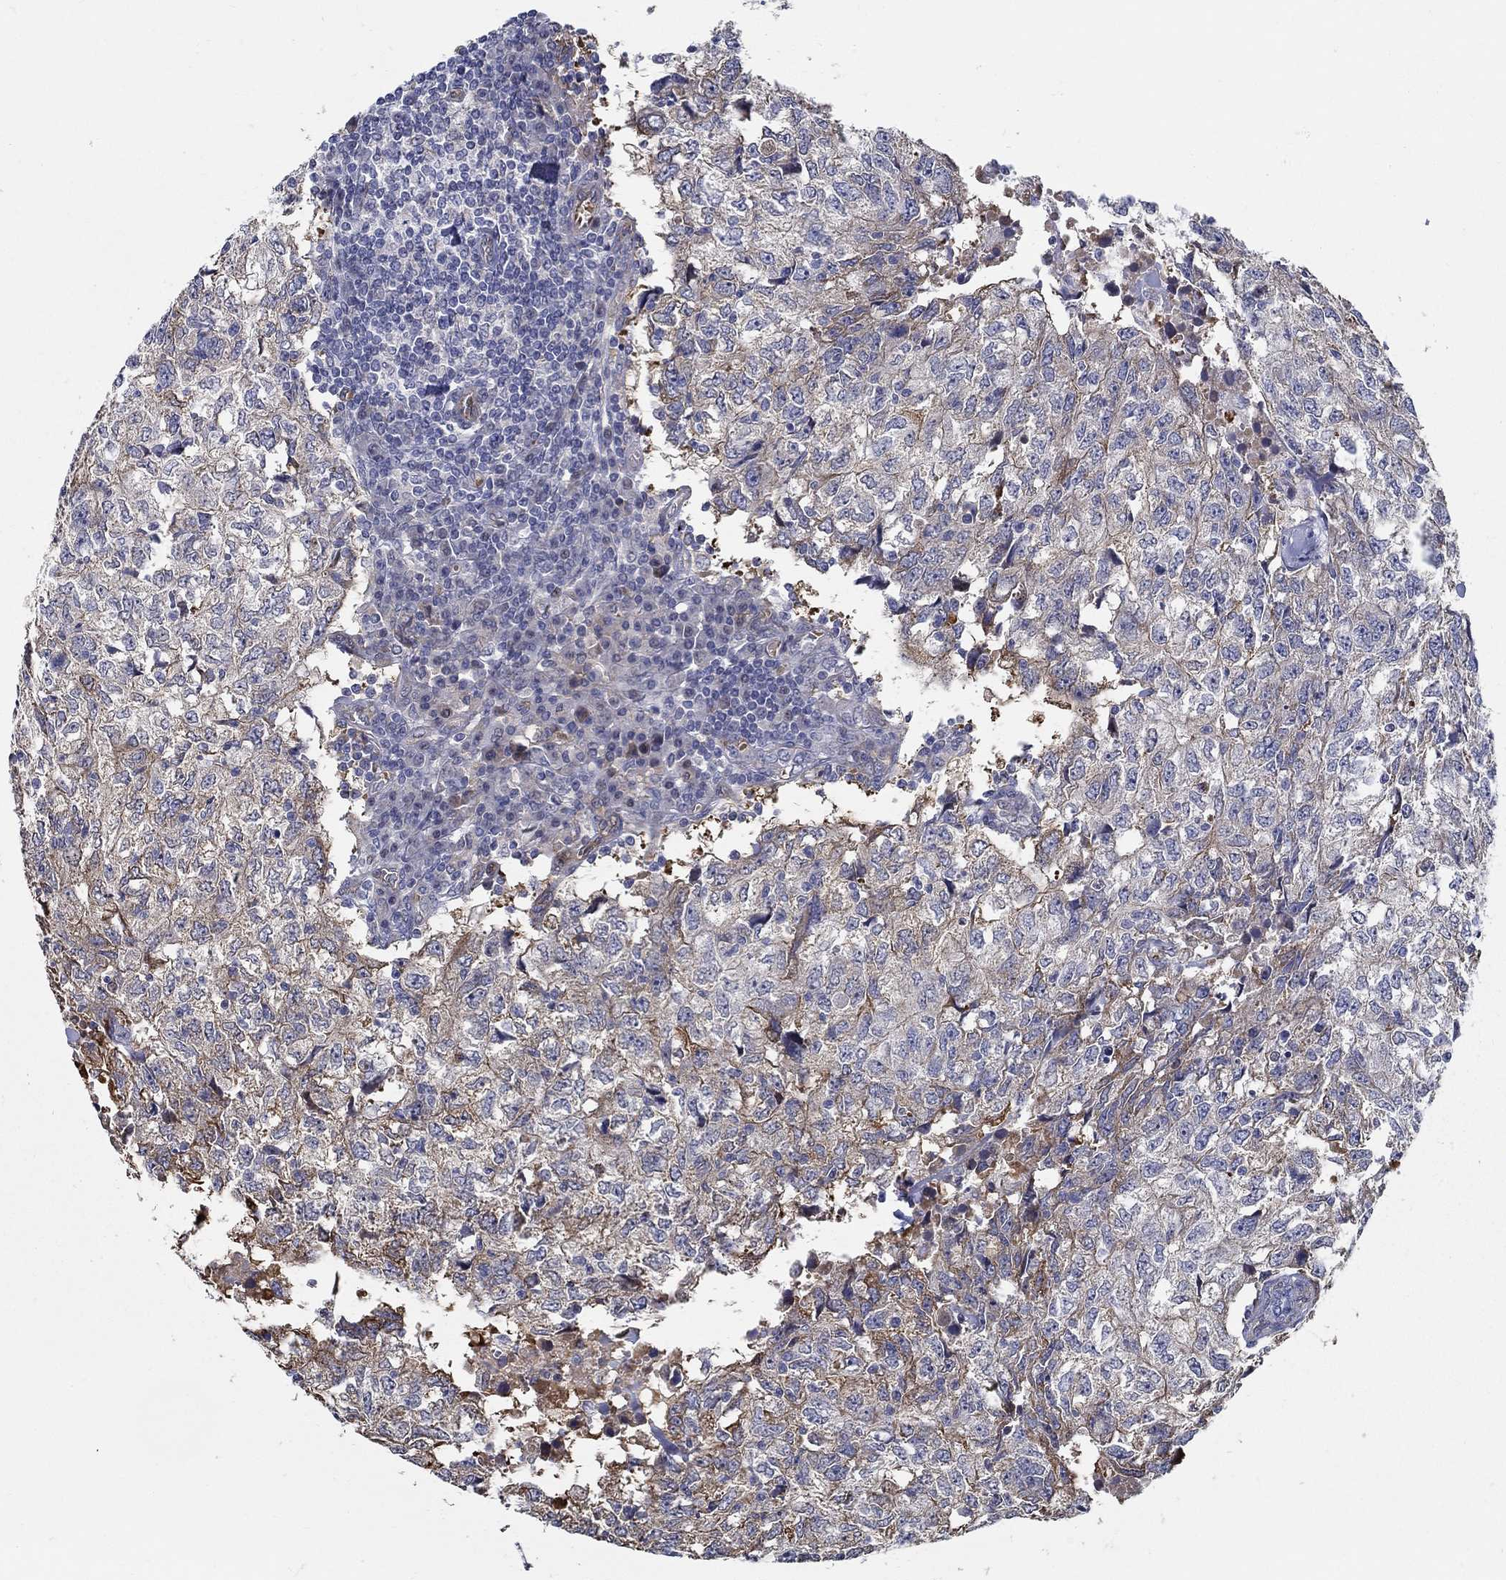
{"staining": {"intensity": "moderate", "quantity": "25%-75%", "location": "cytoplasmic/membranous"}, "tissue": "breast cancer", "cell_type": "Tumor cells", "image_type": "cancer", "snomed": [{"axis": "morphology", "description": "Duct carcinoma"}, {"axis": "topography", "description": "Breast"}], "caption": "An image showing moderate cytoplasmic/membranous staining in approximately 25%-75% of tumor cells in breast intraductal carcinoma, as visualized by brown immunohistochemical staining.", "gene": "C16orf46", "patient": {"sex": "female", "age": 30}}